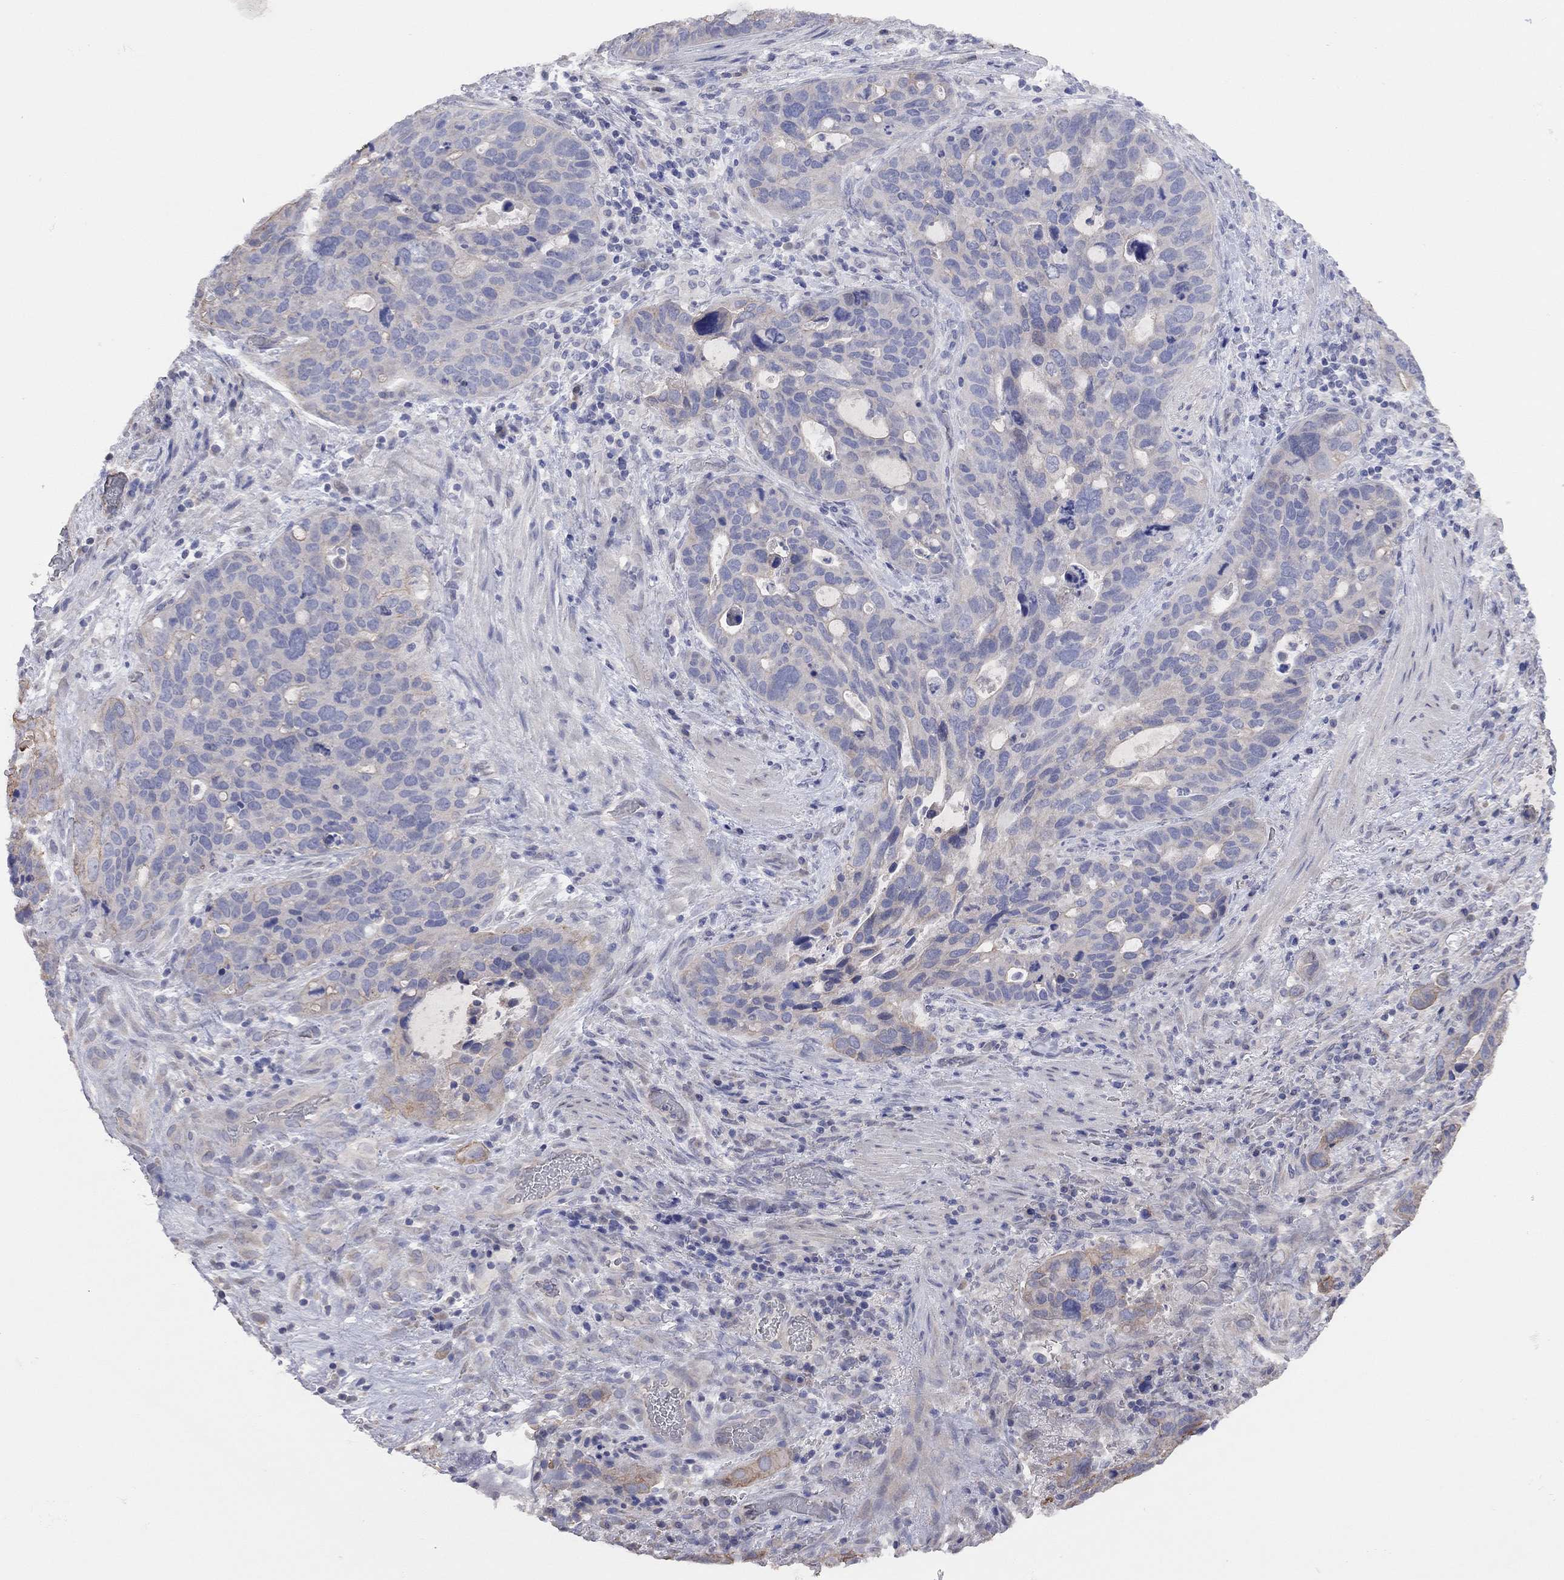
{"staining": {"intensity": "moderate", "quantity": "<25%", "location": "cytoplasmic/membranous"}, "tissue": "stomach cancer", "cell_type": "Tumor cells", "image_type": "cancer", "snomed": [{"axis": "morphology", "description": "Adenocarcinoma, NOS"}, {"axis": "topography", "description": "Stomach"}], "caption": "Immunohistochemistry histopathology image of neoplastic tissue: human stomach cancer stained using immunohistochemistry displays low levels of moderate protein expression localized specifically in the cytoplasmic/membranous of tumor cells, appearing as a cytoplasmic/membranous brown color.", "gene": "KCNB1", "patient": {"sex": "male", "age": 54}}